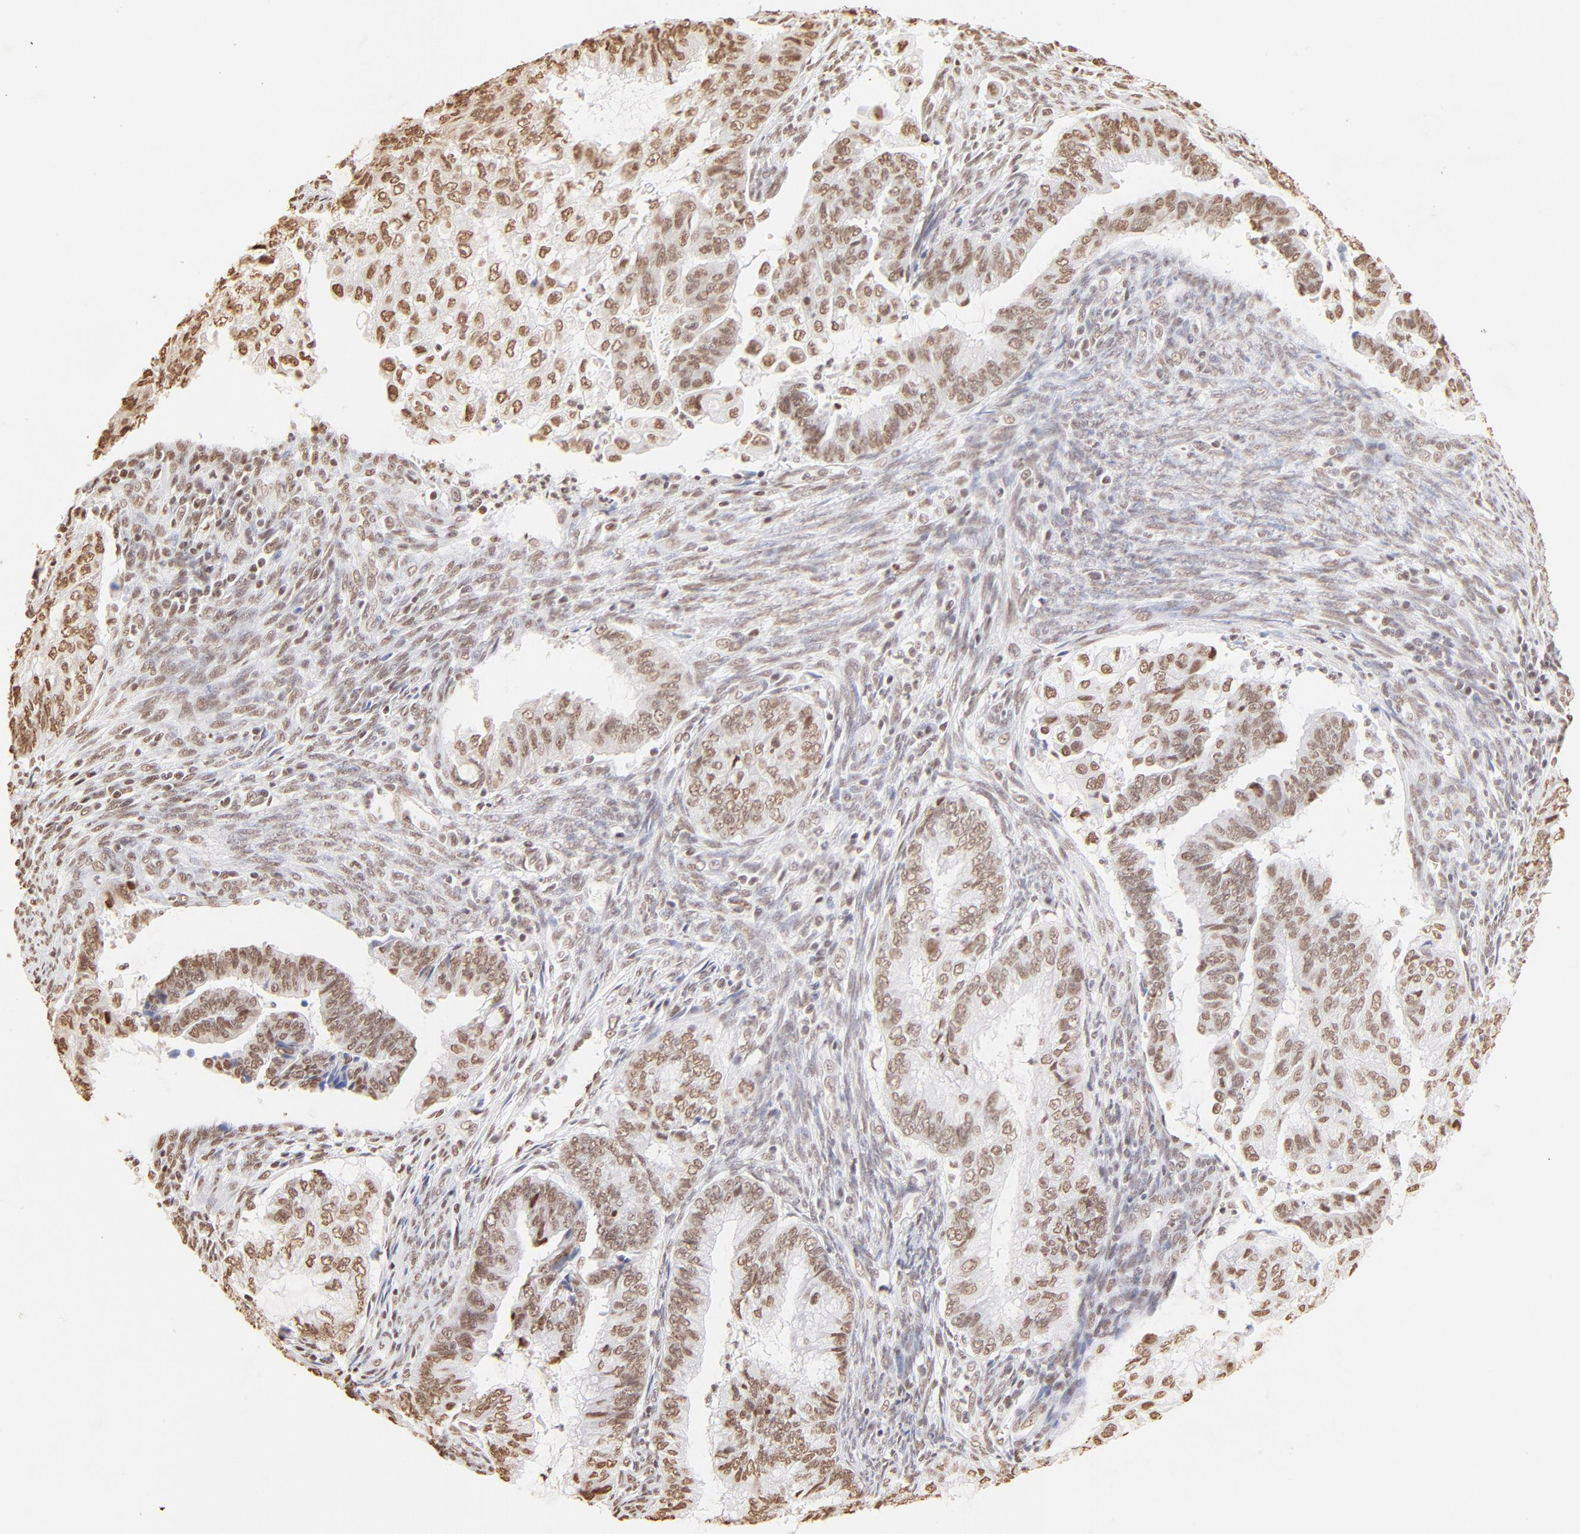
{"staining": {"intensity": "moderate", "quantity": ">75%", "location": "nuclear"}, "tissue": "endometrial cancer", "cell_type": "Tumor cells", "image_type": "cancer", "snomed": [{"axis": "morphology", "description": "Adenocarcinoma, NOS"}, {"axis": "topography", "description": "Endometrium"}], "caption": "Approximately >75% of tumor cells in endometrial adenocarcinoma demonstrate moderate nuclear protein staining as visualized by brown immunohistochemical staining.", "gene": "ZNF540", "patient": {"sex": "female", "age": 75}}